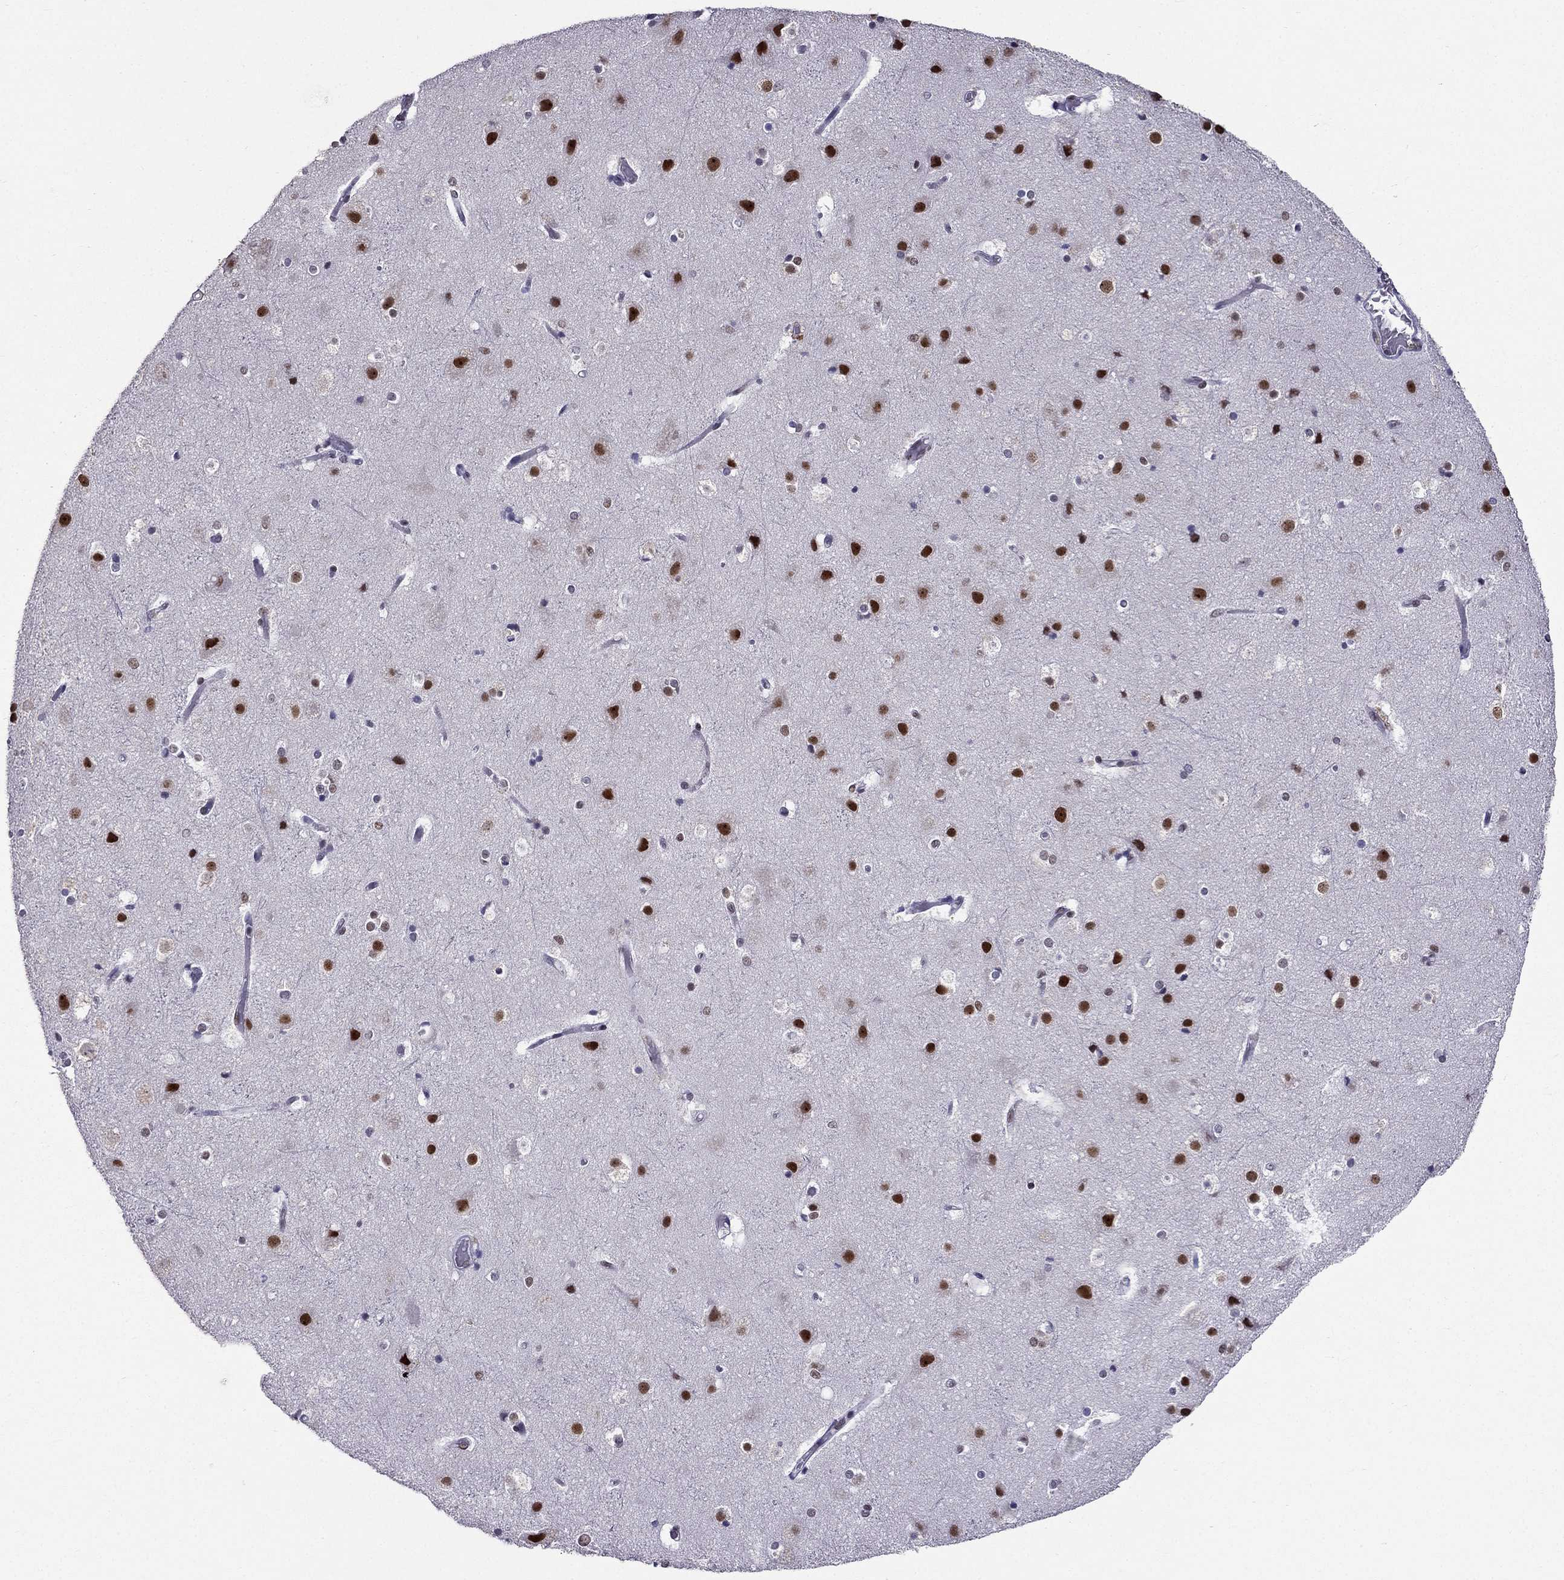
{"staining": {"intensity": "negative", "quantity": "none", "location": "none"}, "tissue": "cerebral cortex", "cell_type": "Endothelial cells", "image_type": "normal", "snomed": [{"axis": "morphology", "description": "Normal tissue, NOS"}, {"axis": "topography", "description": "Cerebral cortex"}], "caption": "DAB (3,3'-diaminobenzidine) immunohistochemical staining of normal cerebral cortex demonstrates no significant expression in endothelial cells.", "gene": "ZNF420", "patient": {"sex": "female", "age": 52}}